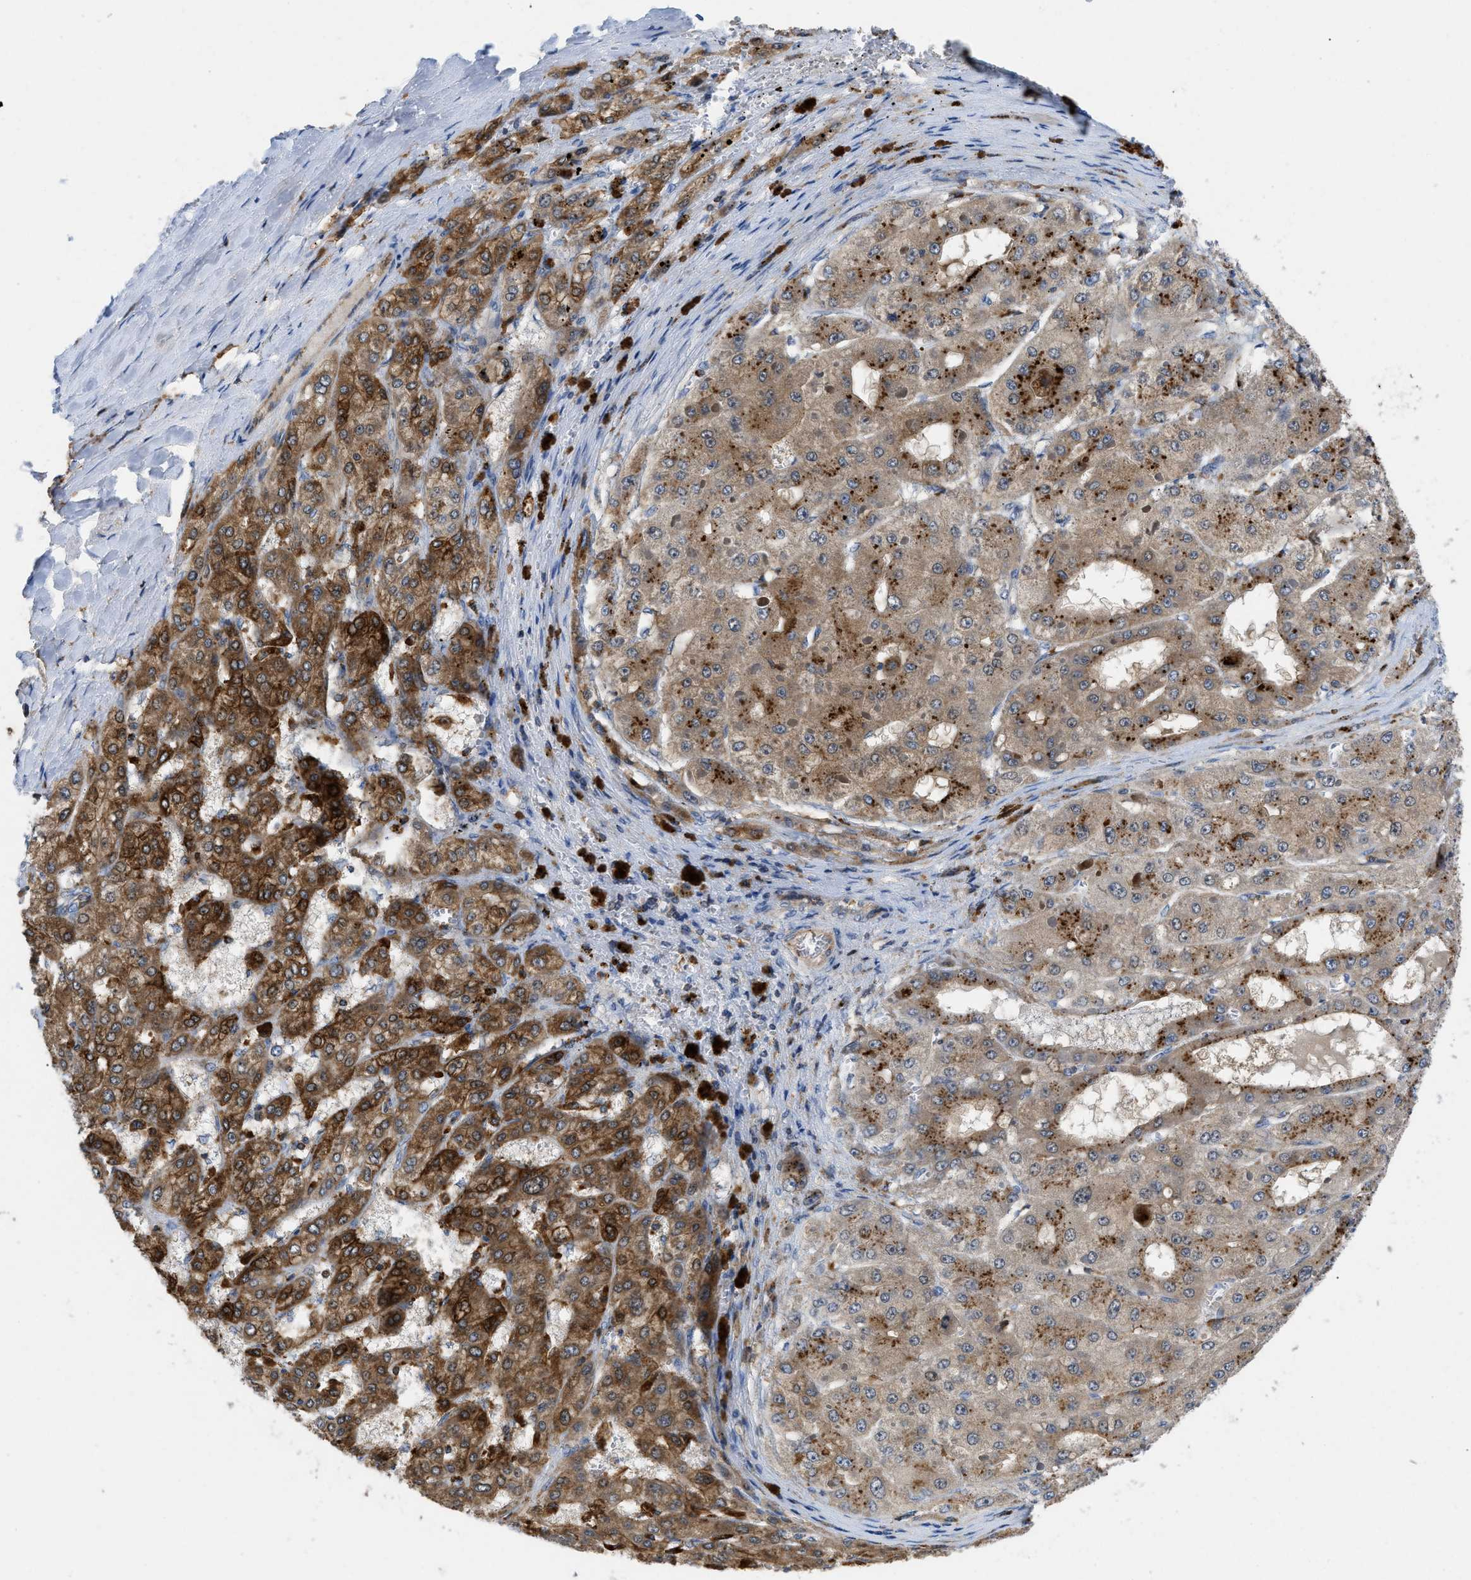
{"staining": {"intensity": "moderate", "quantity": ">75%", "location": "cytoplasmic/membranous"}, "tissue": "liver cancer", "cell_type": "Tumor cells", "image_type": "cancer", "snomed": [{"axis": "morphology", "description": "Carcinoma, Hepatocellular, NOS"}, {"axis": "topography", "description": "Liver"}], "caption": "Moderate cytoplasmic/membranous positivity for a protein is present in approximately >75% of tumor cells of liver cancer using immunohistochemistry.", "gene": "ENPP4", "patient": {"sex": "female", "age": 73}}